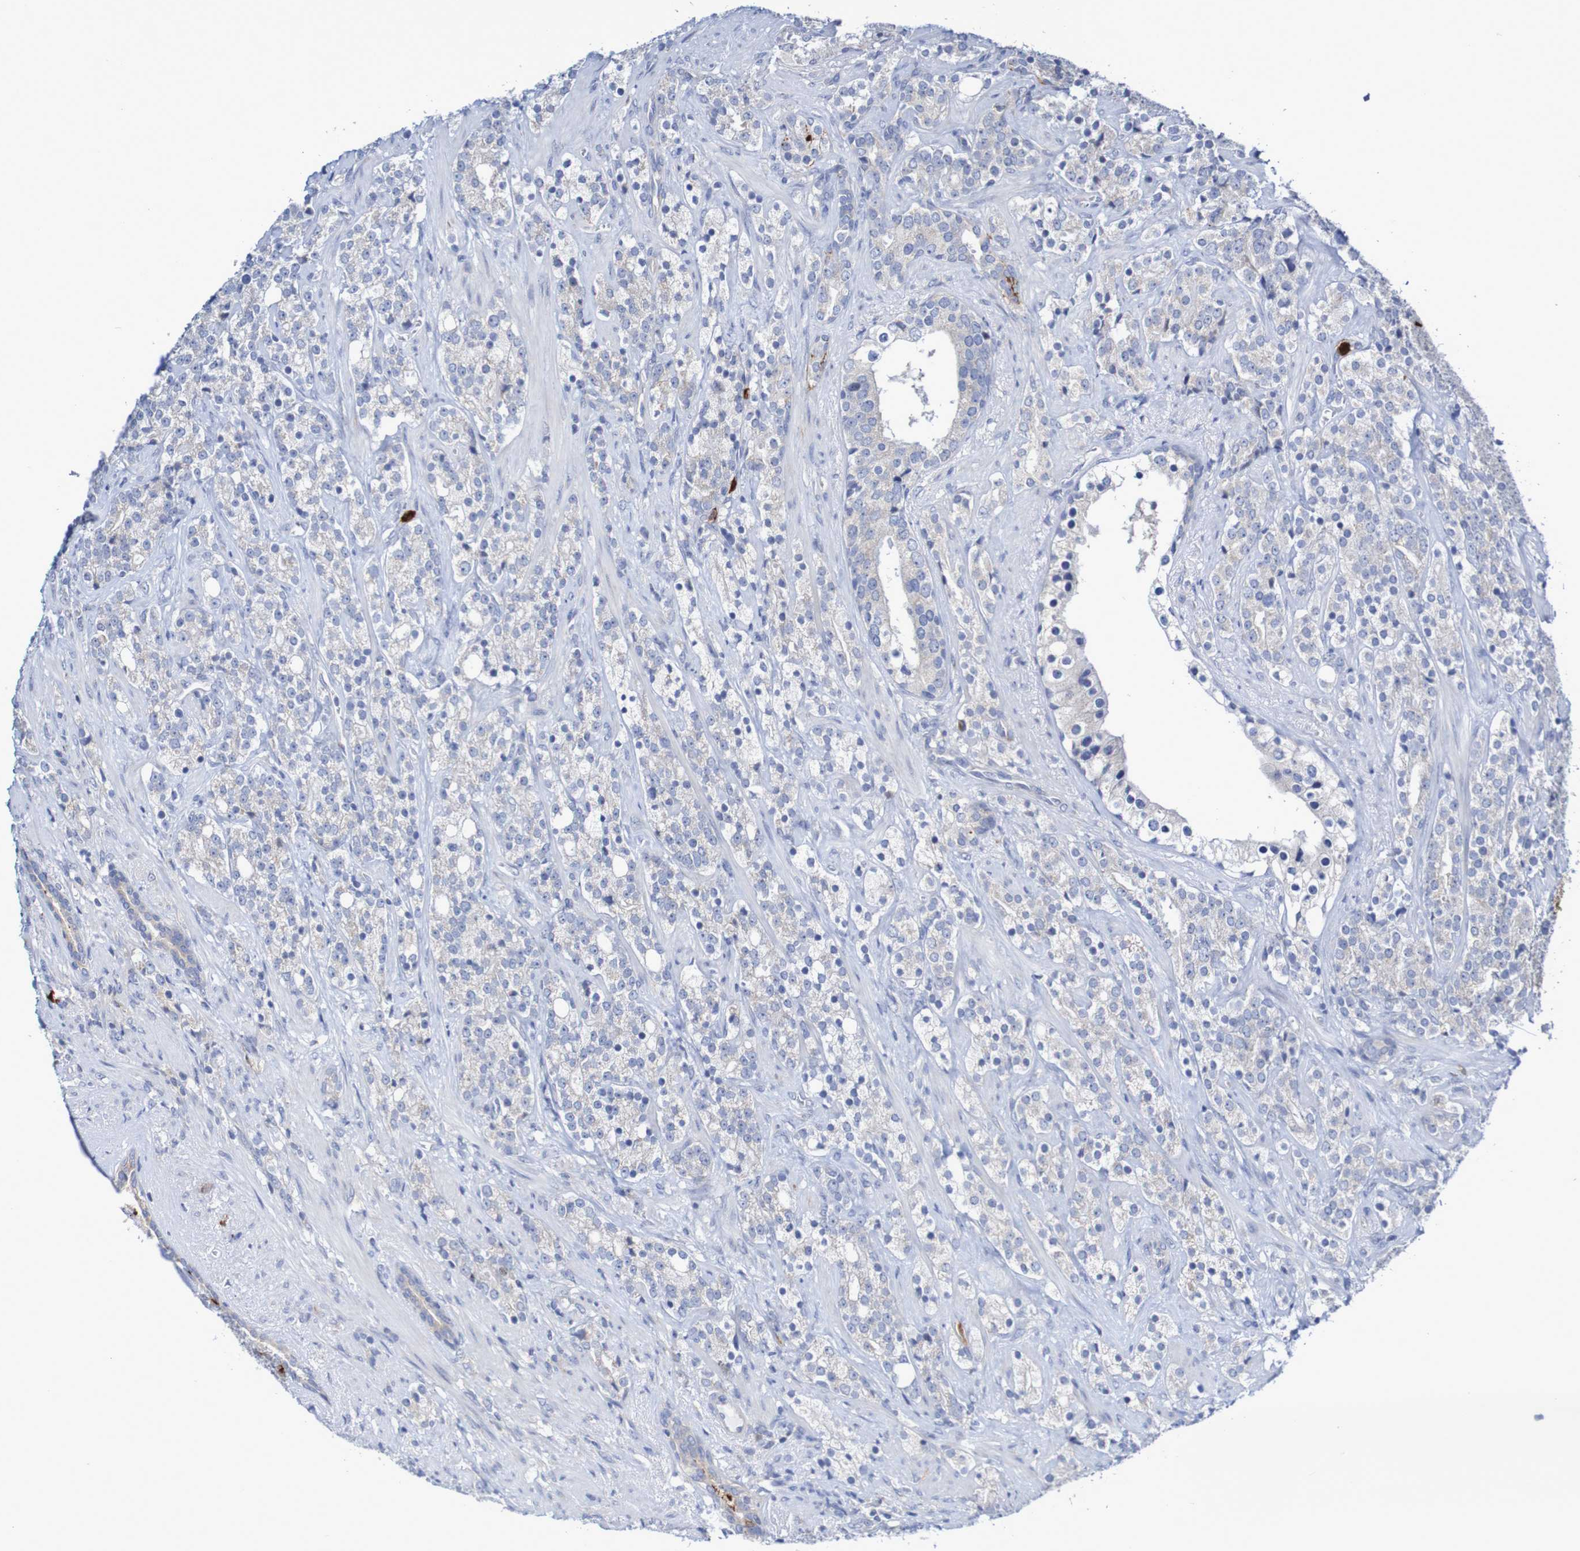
{"staining": {"intensity": "negative", "quantity": "none", "location": "none"}, "tissue": "prostate cancer", "cell_type": "Tumor cells", "image_type": "cancer", "snomed": [{"axis": "morphology", "description": "Adenocarcinoma, High grade"}, {"axis": "topography", "description": "Prostate"}], "caption": "The immunohistochemistry histopathology image has no significant positivity in tumor cells of prostate cancer tissue. (Brightfield microscopy of DAB immunohistochemistry (IHC) at high magnification).", "gene": "PARP4", "patient": {"sex": "male", "age": 71}}